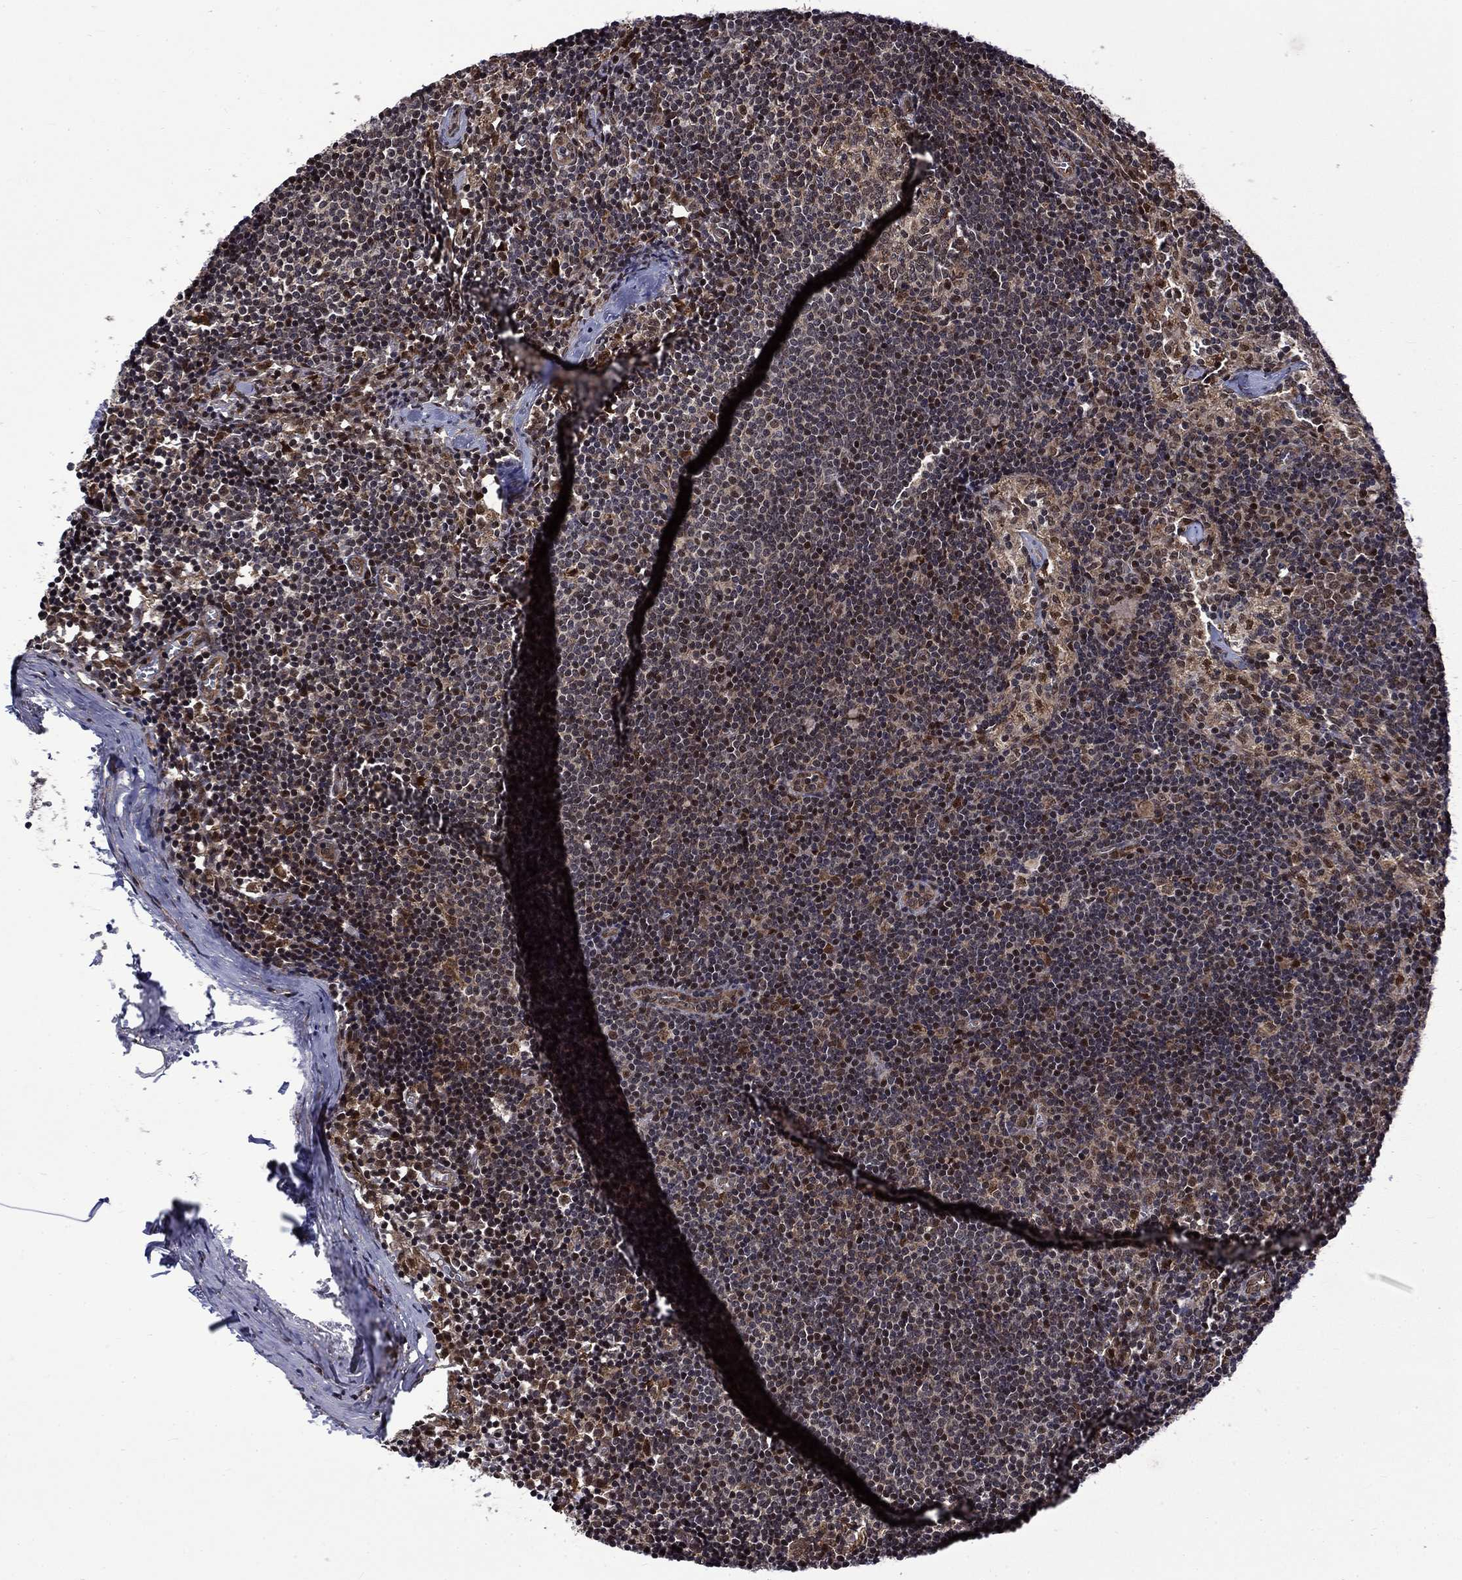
{"staining": {"intensity": "moderate", "quantity": "<25%", "location": "nuclear"}, "tissue": "lymph node", "cell_type": "Germinal center cells", "image_type": "normal", "snomed": [{"axis": "morphology", "description": "Normal tissue, NOS"}, {"axis": "topography", "description": "Lymph node"}], "caption": "Germinal center cells display moderate nuclear staining in about <25% of cells in normal lymph node. (DAB (3,3'-diaminobenzidine) IHC with brightfield microscopy, high magnification).", "gene": "KPNA3", "patient": {"sex": "female", "age": 52}}